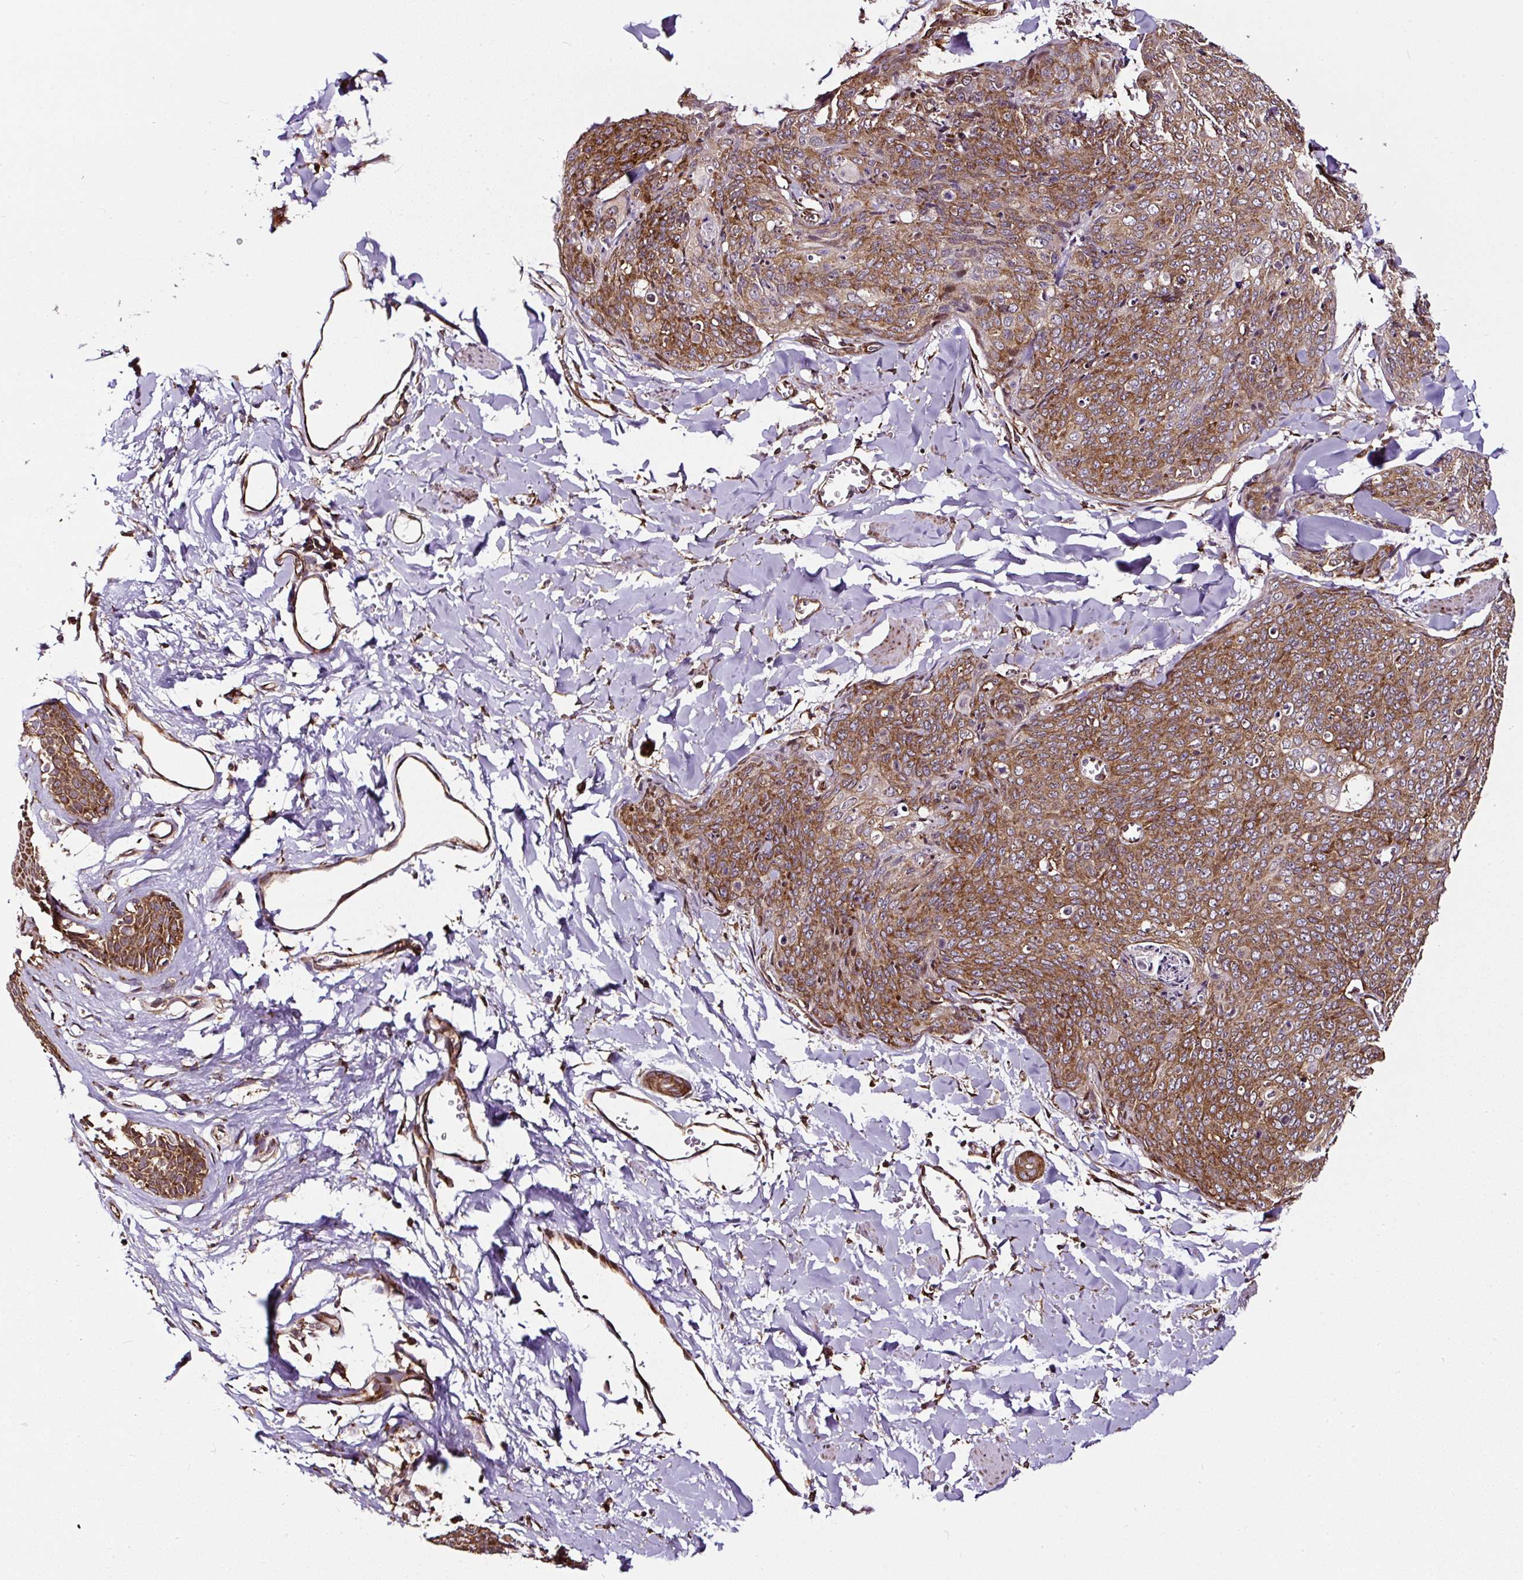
{"staining": {"intensity": "moderate", "quantity": ">75%", "location": "cytoplasmic/membranous"}, "tissue": "skin cancer", "cell_type": "Tumor cells", "image_type": "cancer", "snomed": [{"axis": "morphology", "description": "Squamous cell carcinoma, NOS"}, {"axis": "topography", "description": "Skin"}, {"axis": "topography", "description": "Vulva"}], "caption": "Immunohistochemistry of skin squamous cell carcinoma reveals medium levels of moderate cytoplasmic/membranous expression in about >75% of tumor cells.", "gene": "KDM4E", "patient": {"sex": "female", "age": 85}}